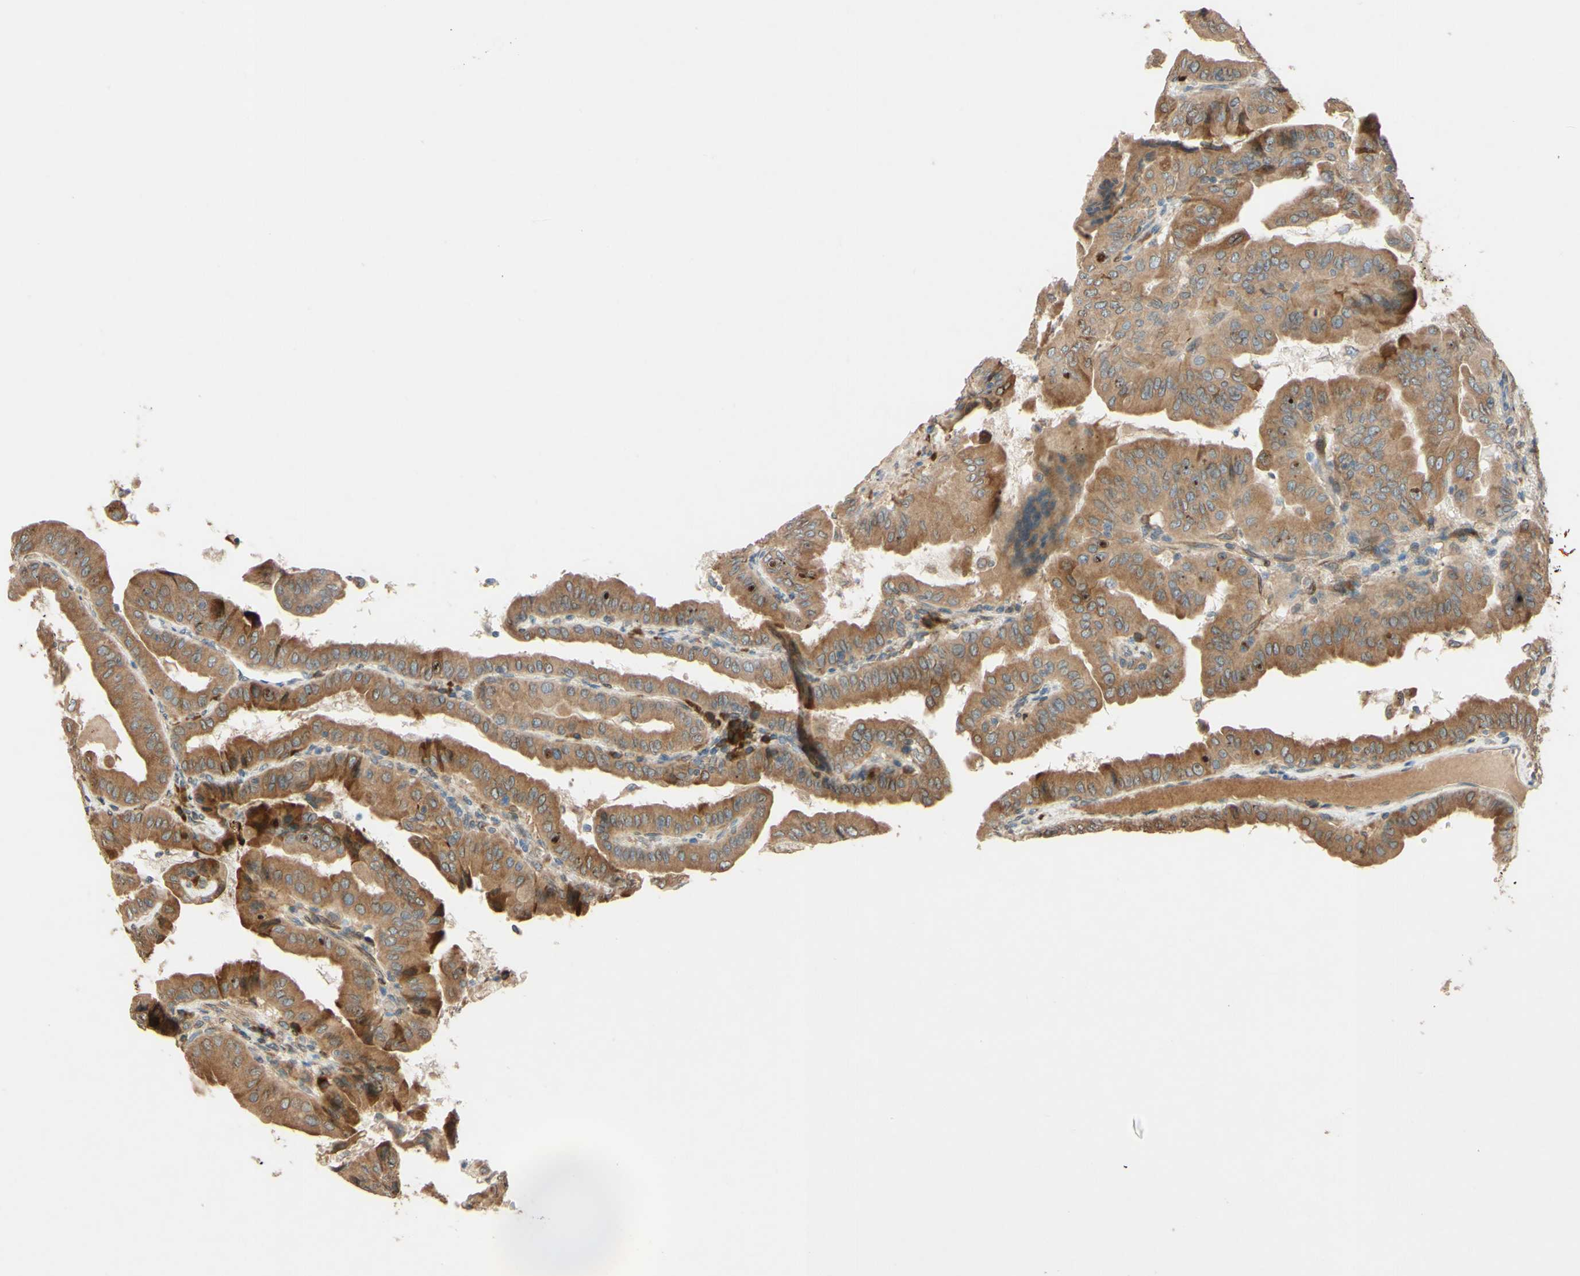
{"staining": {"intensity": "moderate", "quantity": ">75%", "location": "cytoplasmic/membranous,nuclear"}, "tissue": "thyroid cancer", "cell_type": "Tumor cells", "image_type": "cancer", "snomed": [{"axis": "morphology", "description": "Papillary adenocarcinoma, NOS"}, {"axis": "topography", "description": "Thyroid gland"}], "caption": "Brown immunohistochemical staining in thyroid cancer reveals moderate cytoplasmic/membranous and nuclear staining in about >75% of tumor cells.", "gene": "PTPRU", "patient": {"sex": "male", "age": 33}}